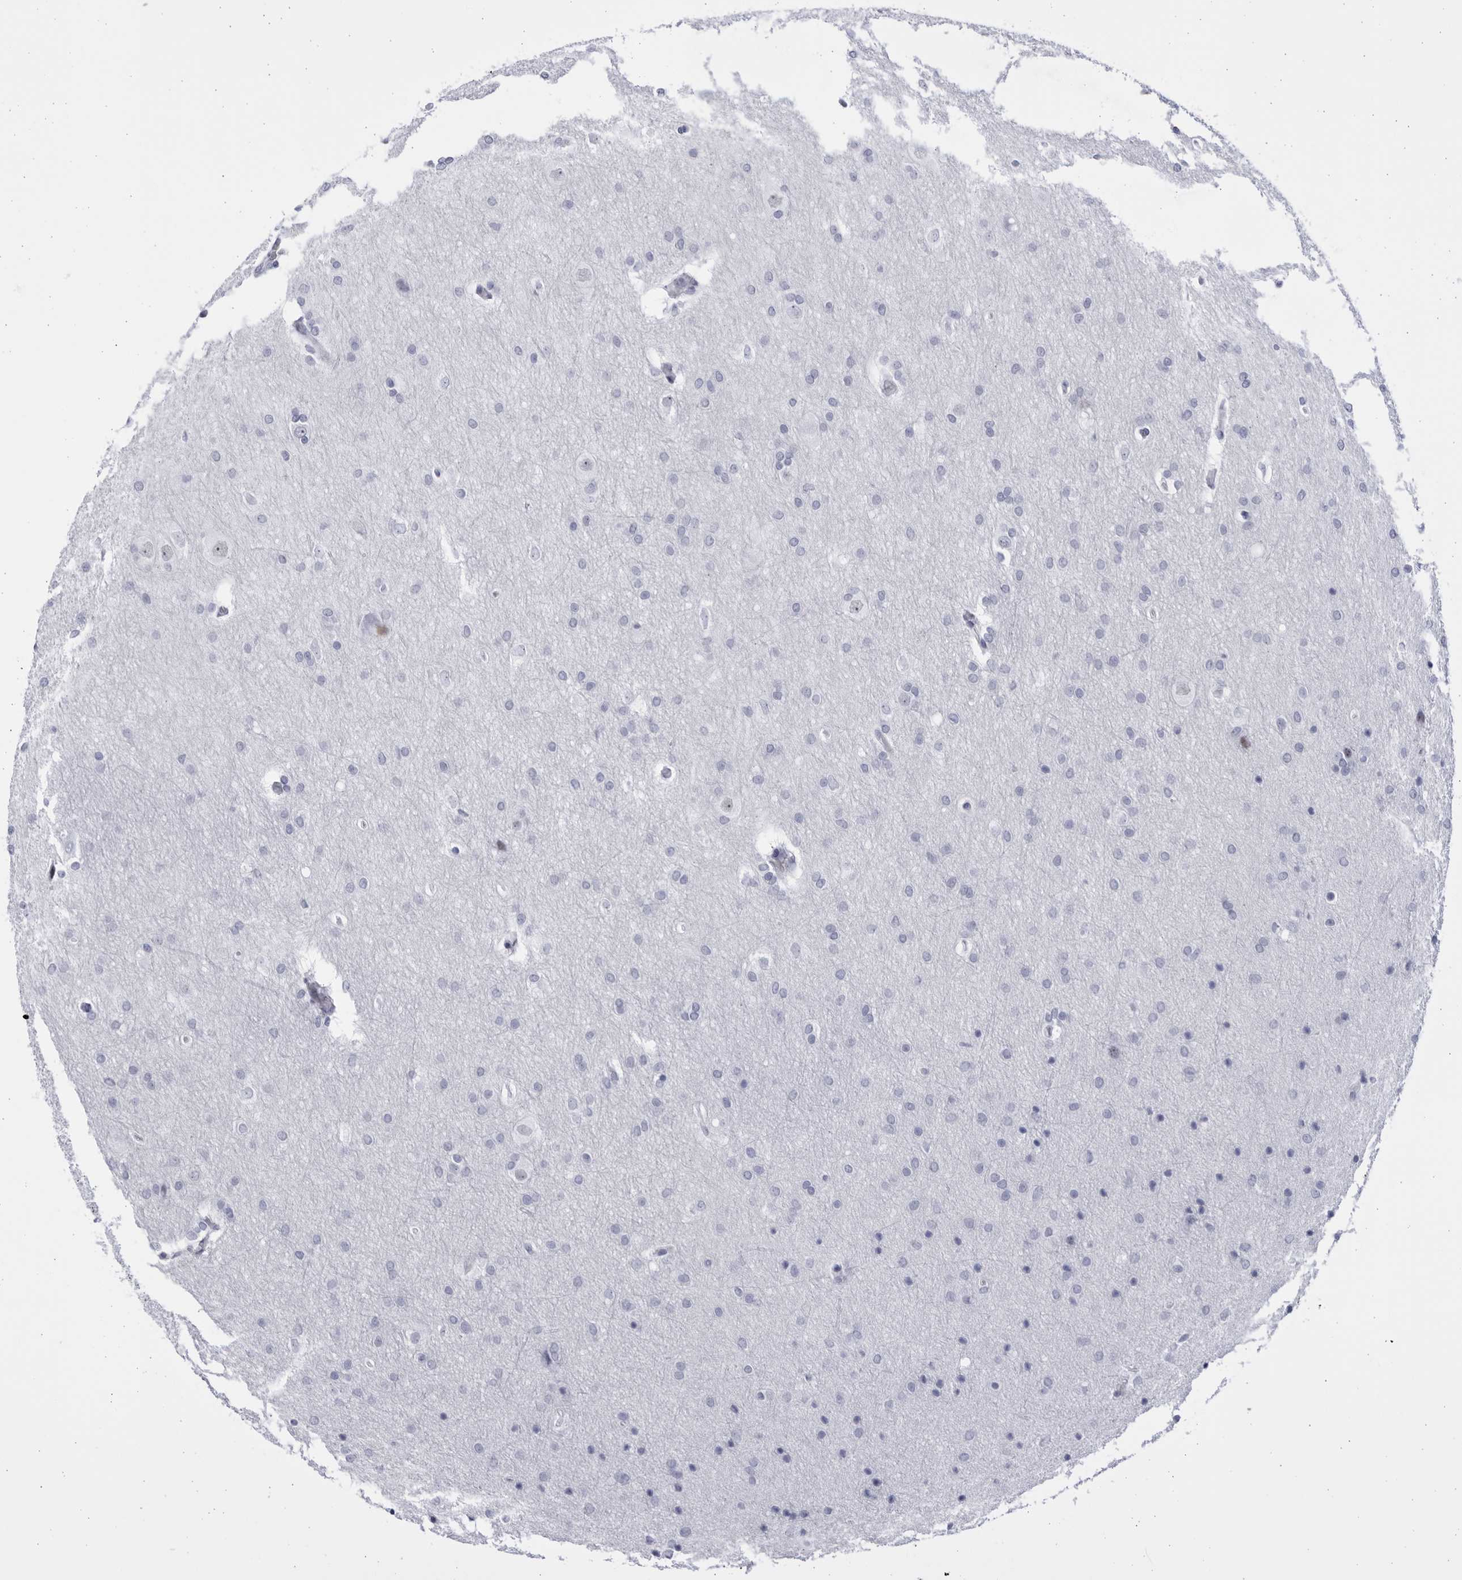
{"staining": {"intensity": "negative", "quantity": "none", "location": "none"}, "tissue": "glioma", "cell_type": "Tumor cells", "image_type": "cancer", "snomed": [{"axis": "morphology", "description": "Glioma, malignant, Low grade"}, {"axis": "topography", "description": "Brain"}], "caption": "This is an IHC micrograph of glioma. There is no staining in tumor cells.", "gene": "CCDC181", "patient": {"sex": "female", "age": 37}}